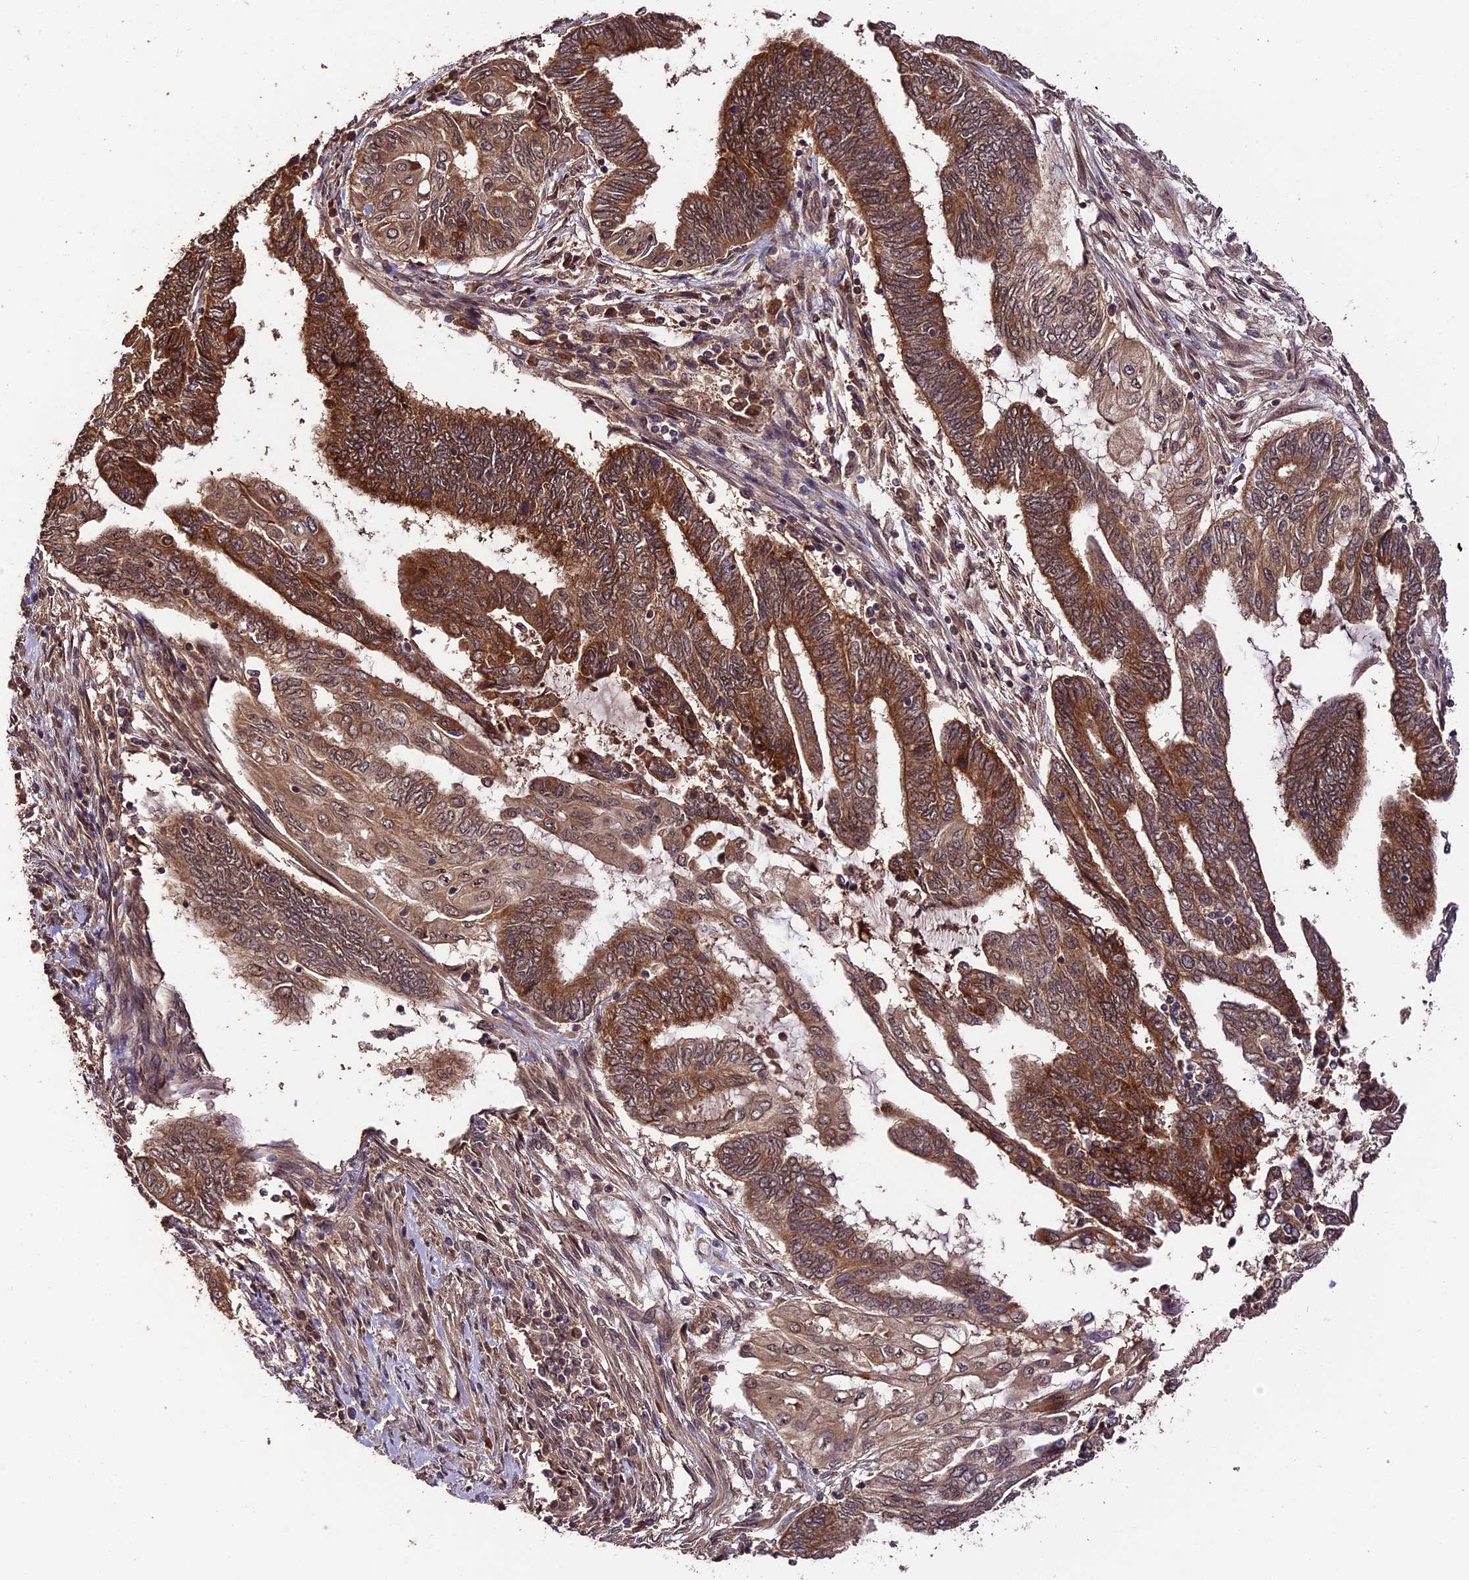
{"staining": {"intensity": "strong", "quantity": ">75%", "location": "cytoplasmic/membranous"}, "tissue": "endometrial cancer", "cell_type": "Tumor cells", "image_type": "cancer", "snomed": [{"axis": "morphology", "description": "Adenocarcinoma, NOS"}, {"axis": "topography", "description": "Uterus"}, {"axis": "topography", "description": "Endometrium"}], "caption": "Adenocarcinoma (endometrial) was stained to show a protein in brown. There is high levels of strong cytoplasmic/membranous expression in approximately >75% of tumor cells. Immunohistochemistry stains the protein in brown and the nuclei are stained blue.", "gene": "TRMT1", "patient": {"sex": "female", "age": 70}}